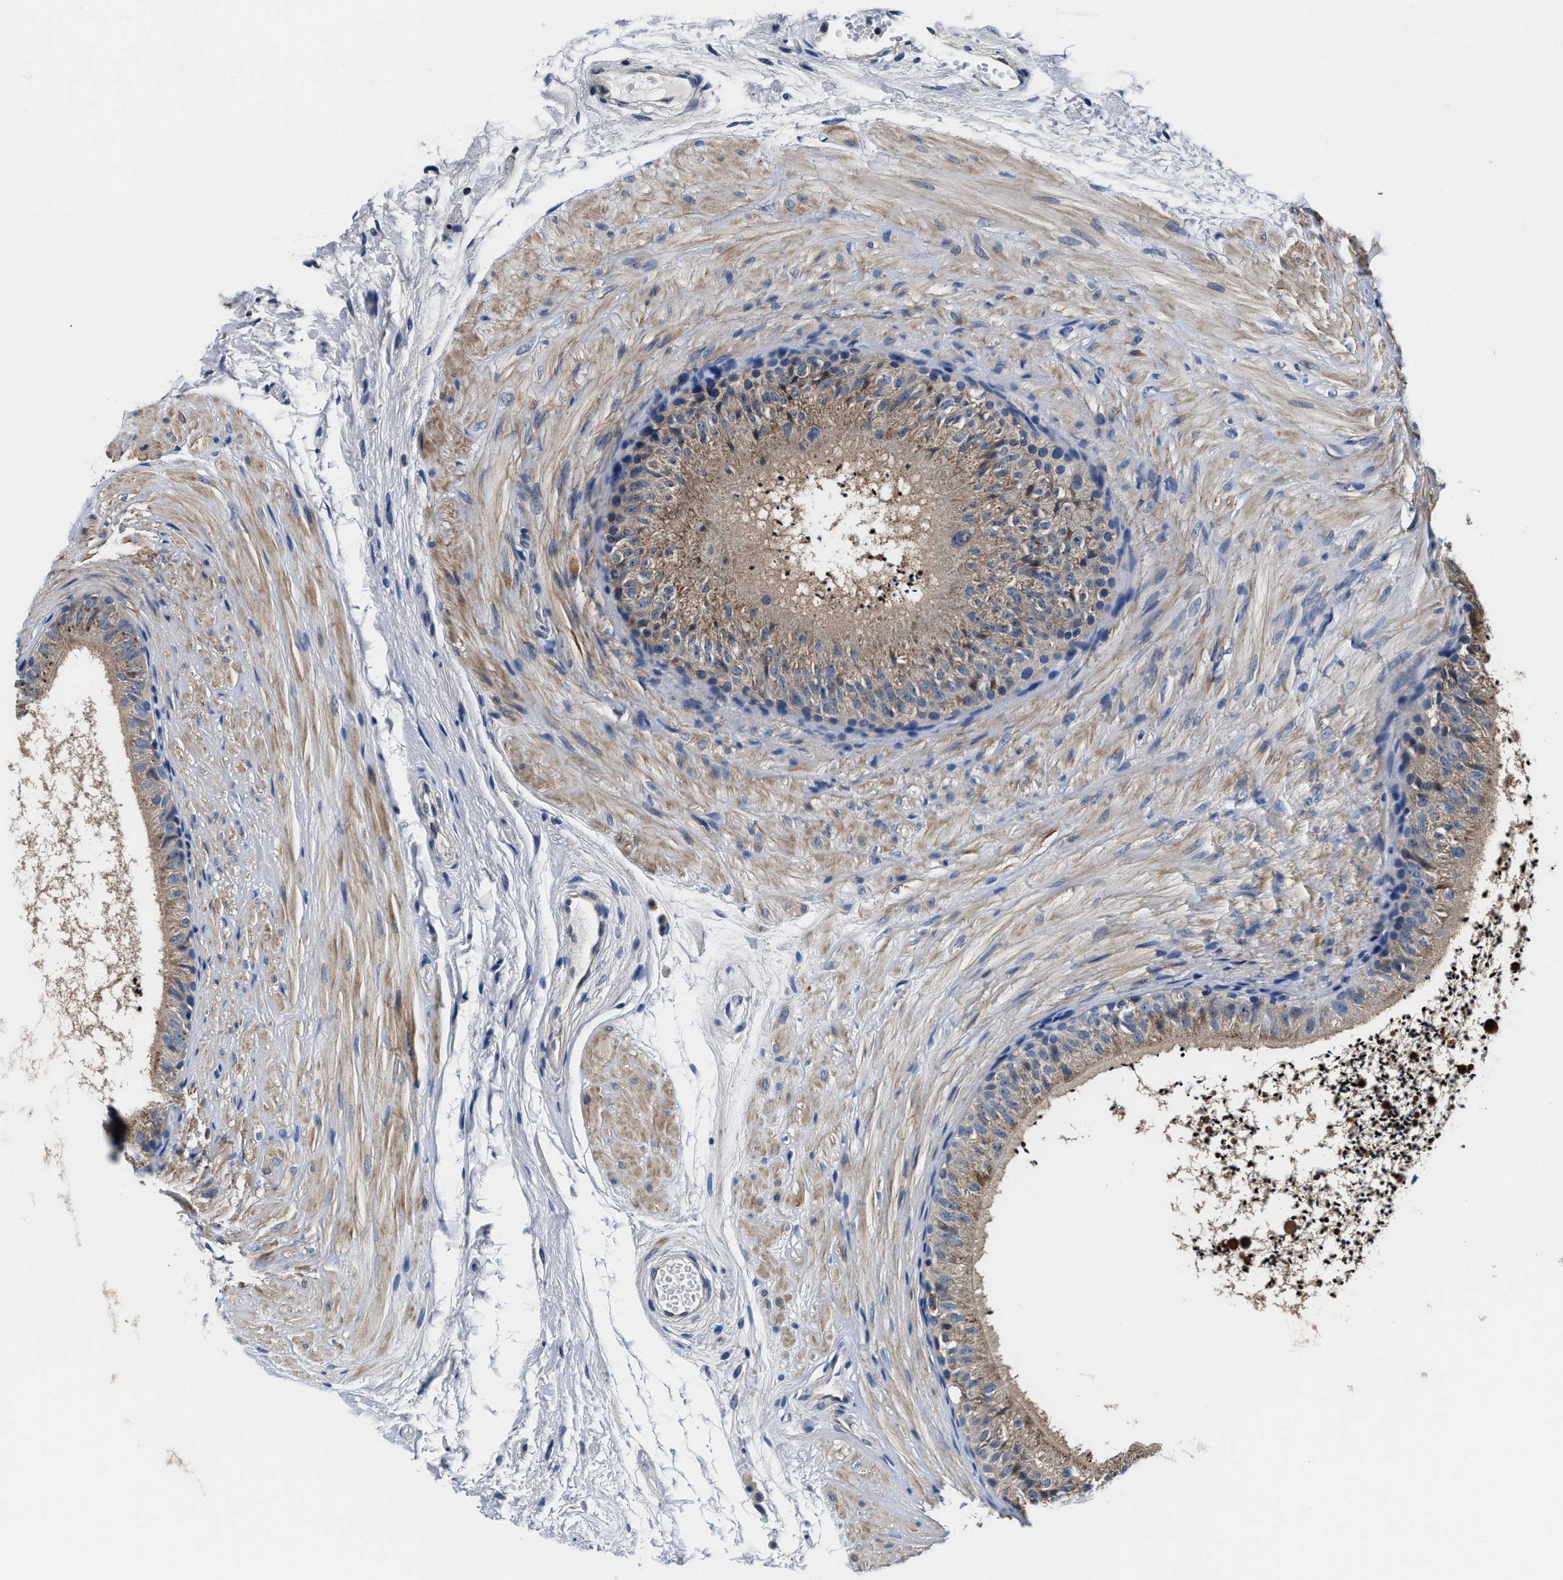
{"staining": {"intensity": "moderate", "quantity": "25%-75%", "location": "cytoplasmic/membranous"}, "tissue": "epididymis", "cell_type": "Glandular cells", "image_type": "normal", "snomed": [{"axis": "morphology", "description": "Normal tissue, NOS"}, {"axis": "topography", "description": "Epididymis"}], "caption": "Protein analysis of unremarkable epididymis exhibits moderate cytoplasmic/membranous positivity in approximately 25%-75% of glandular cells.", "gene": "ANKIB1", "patient": {"sex": "male", "age": 56}}